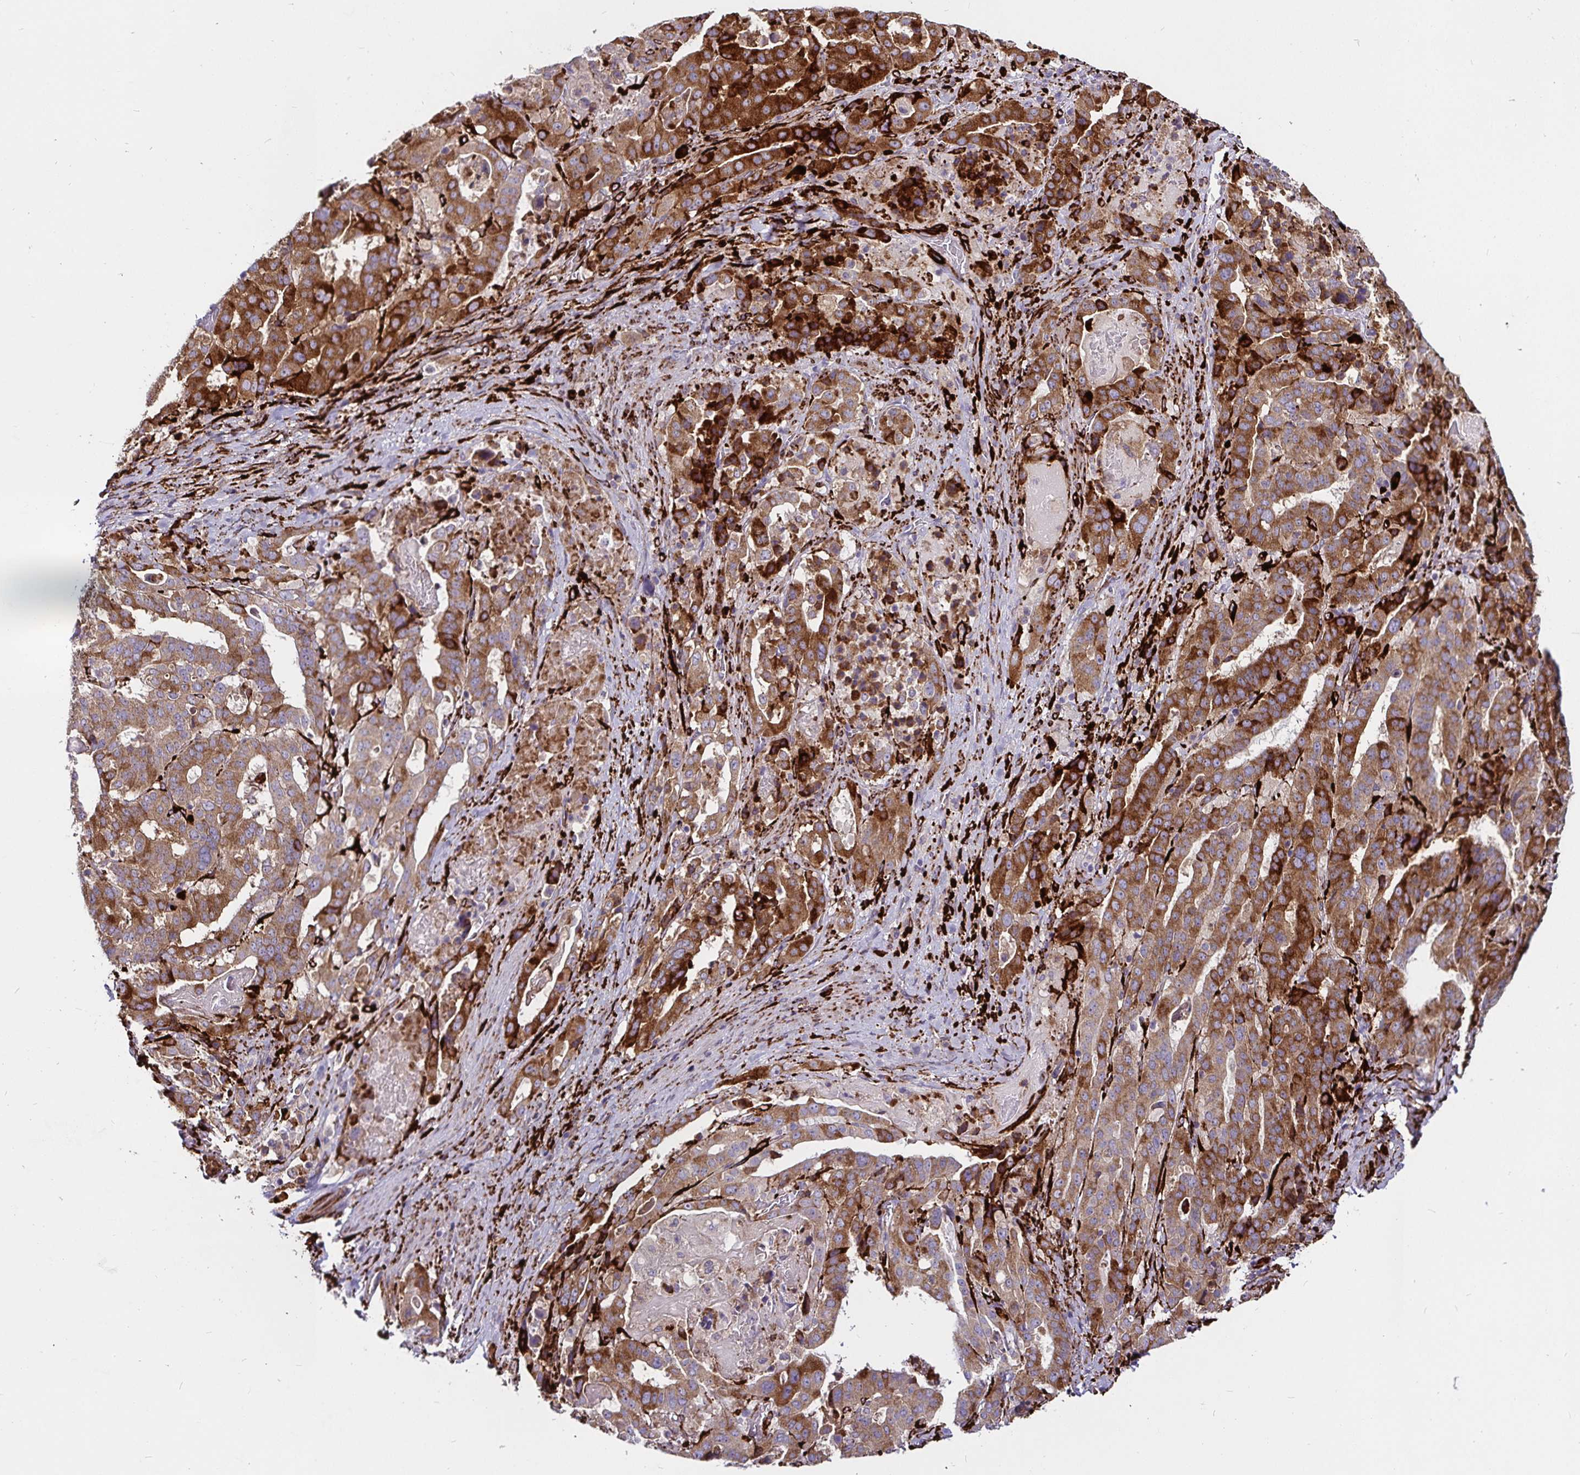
{"staining": {"intensity": "strong", "quantity": ">75%", "location": "cytoplasmic/membranous"}, "tissue": "stomach cancer", "cell_type": "Tumor cells", "image_type": "cancer", "snomed": [{"axis": "morphology", "description": "Adenocarcinoma, NOS"}, {"axis": "topography", "description": "Stomach"}], "caption": "Immunohistochemical staining of human stomach adenocarcinoma reveals high levels of strong cytoplasmic/membranous positivity in about >75% of tumor cells.", "gene": "P4HA2", "patient": {"sex": "male", "age": 48}}